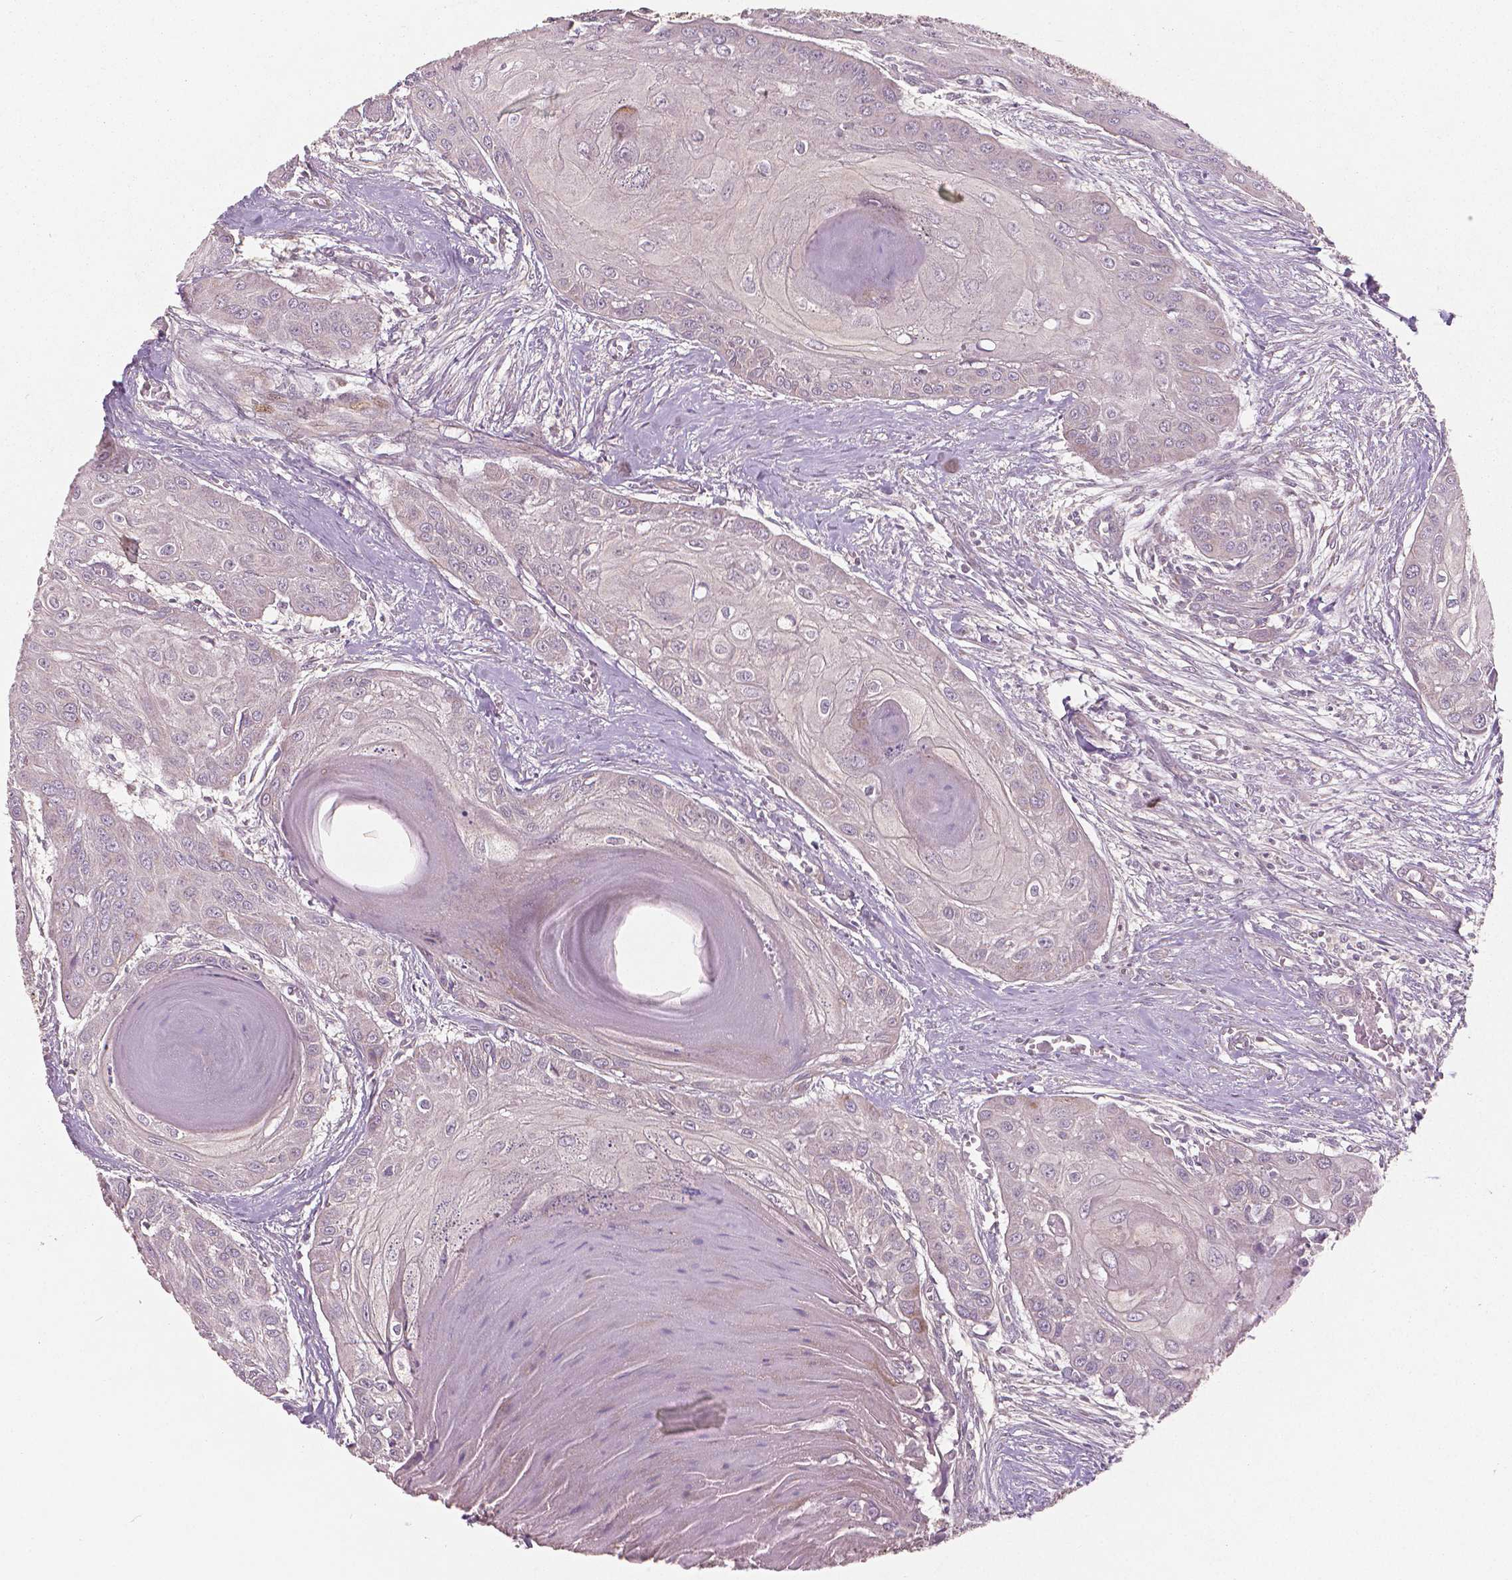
{"staining": {"intensity": "negative", "quantity": "none", "location": "none"}, "tissue": "head and neck cancer", "cell_type": "Tumor cells", "image_type": "cancer", "snomed": [{"axis": "morphology", "description": "Squamous cell carcinoma, NOS"}, {"axis": "topography", "description": "Oral tissue"}, {"axis": "topography", "description": "Head-Neck"}], "caption": "Immunohistochemistry micrograph of head and neck cancer stained for a protein (brown), which reveals no expression in tumor cells.", "gene": "PGAM5", "patient": {"sex": "male", "age": 71}}